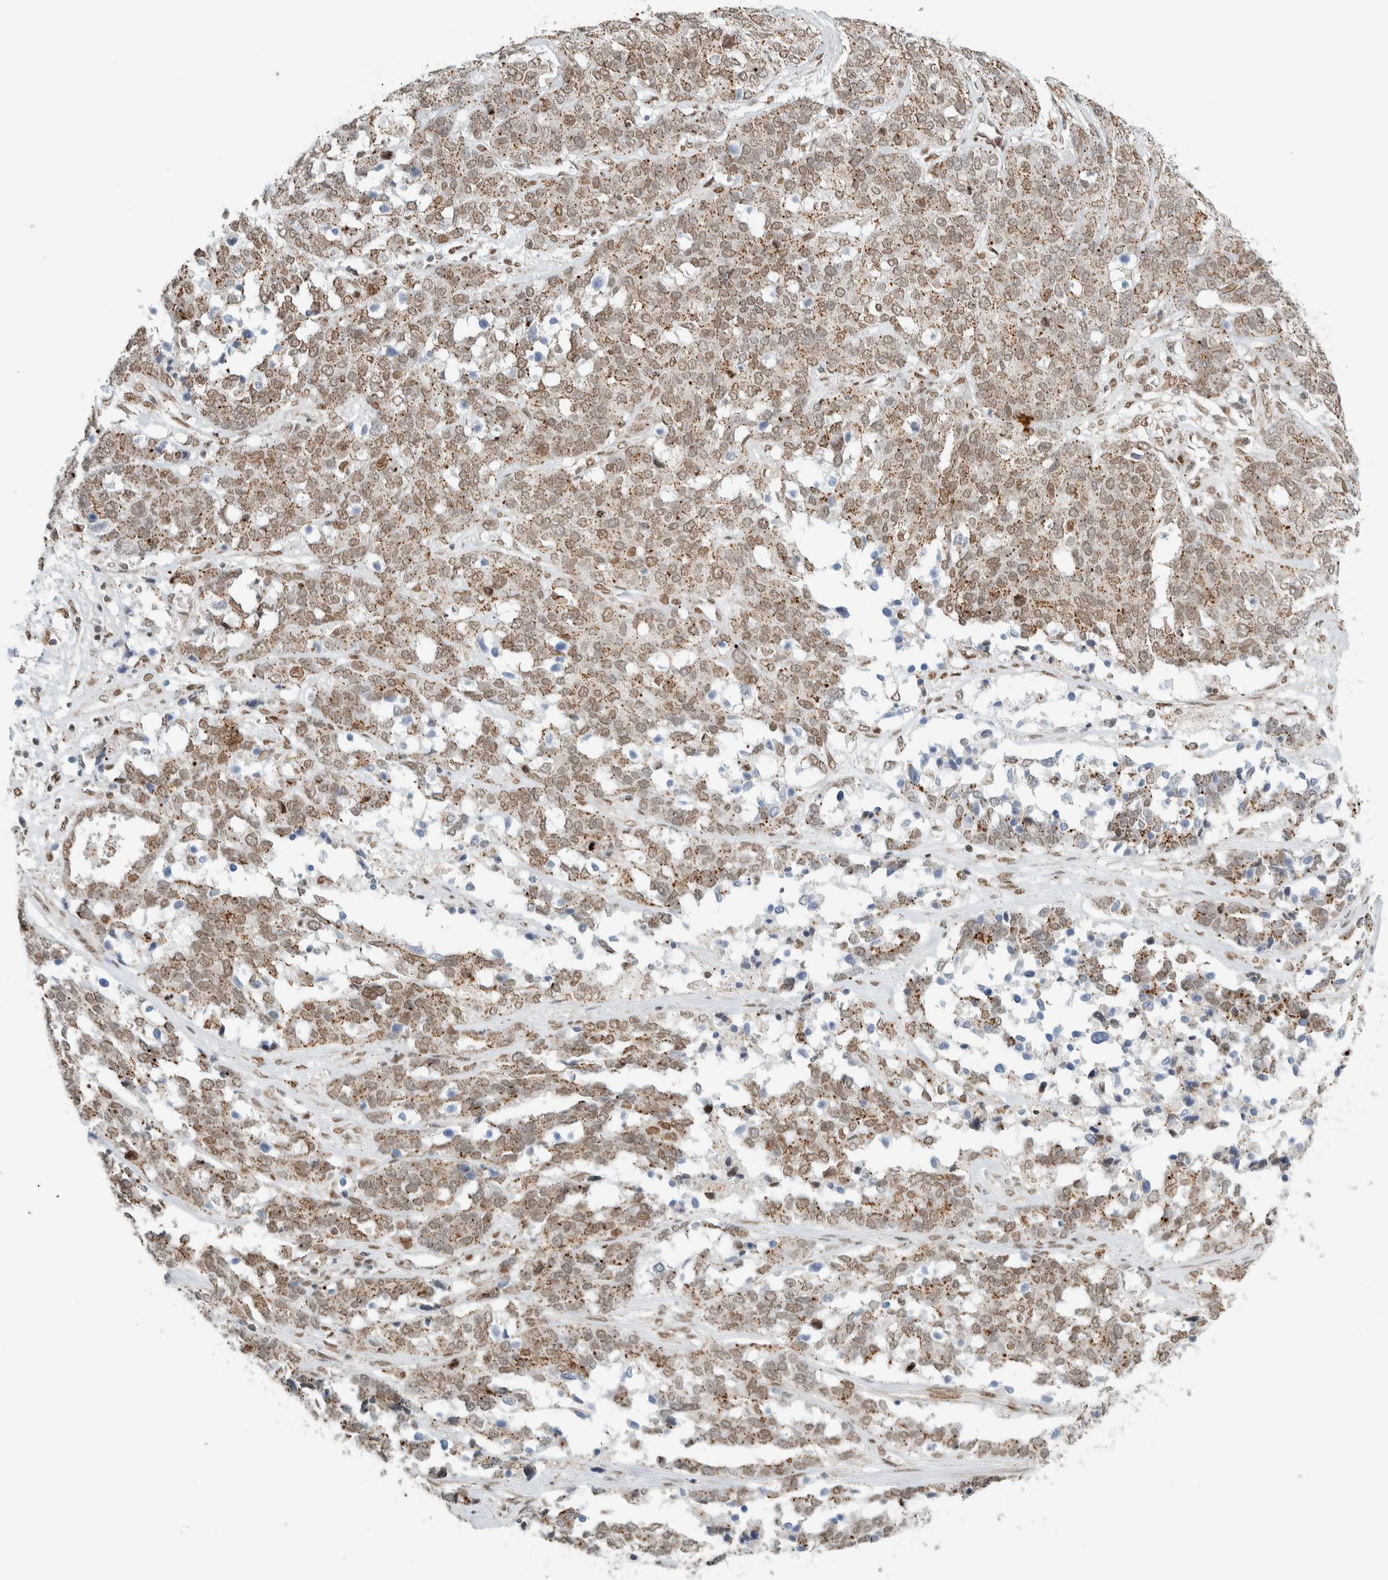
{"staining": {"intensity": "weak", "quantity": ">75%", "location": "cytoplasmic/membranous"}, "tissue": "ovarian cancer", "cell_type": "Tumor cells", "image_type": "cancer", "snomed": [{"axis": "morphology", "description": "Cystadenocarcinoma, serous, NOS"}, {"axis": "topography", "description": "Ovary"}], "caption": "The immunohistochemical stain highlights weak cytoplasmic/membranous expression in tumor cells of serous cystadenocarcinoma (ovarian) tissue. (DAB (3,3'-diaminobenzidine) = brown stain, brightfield microscopy at high magnification).", "gene": "TFE3", "patient": {"sex": "female", "age": 44}}